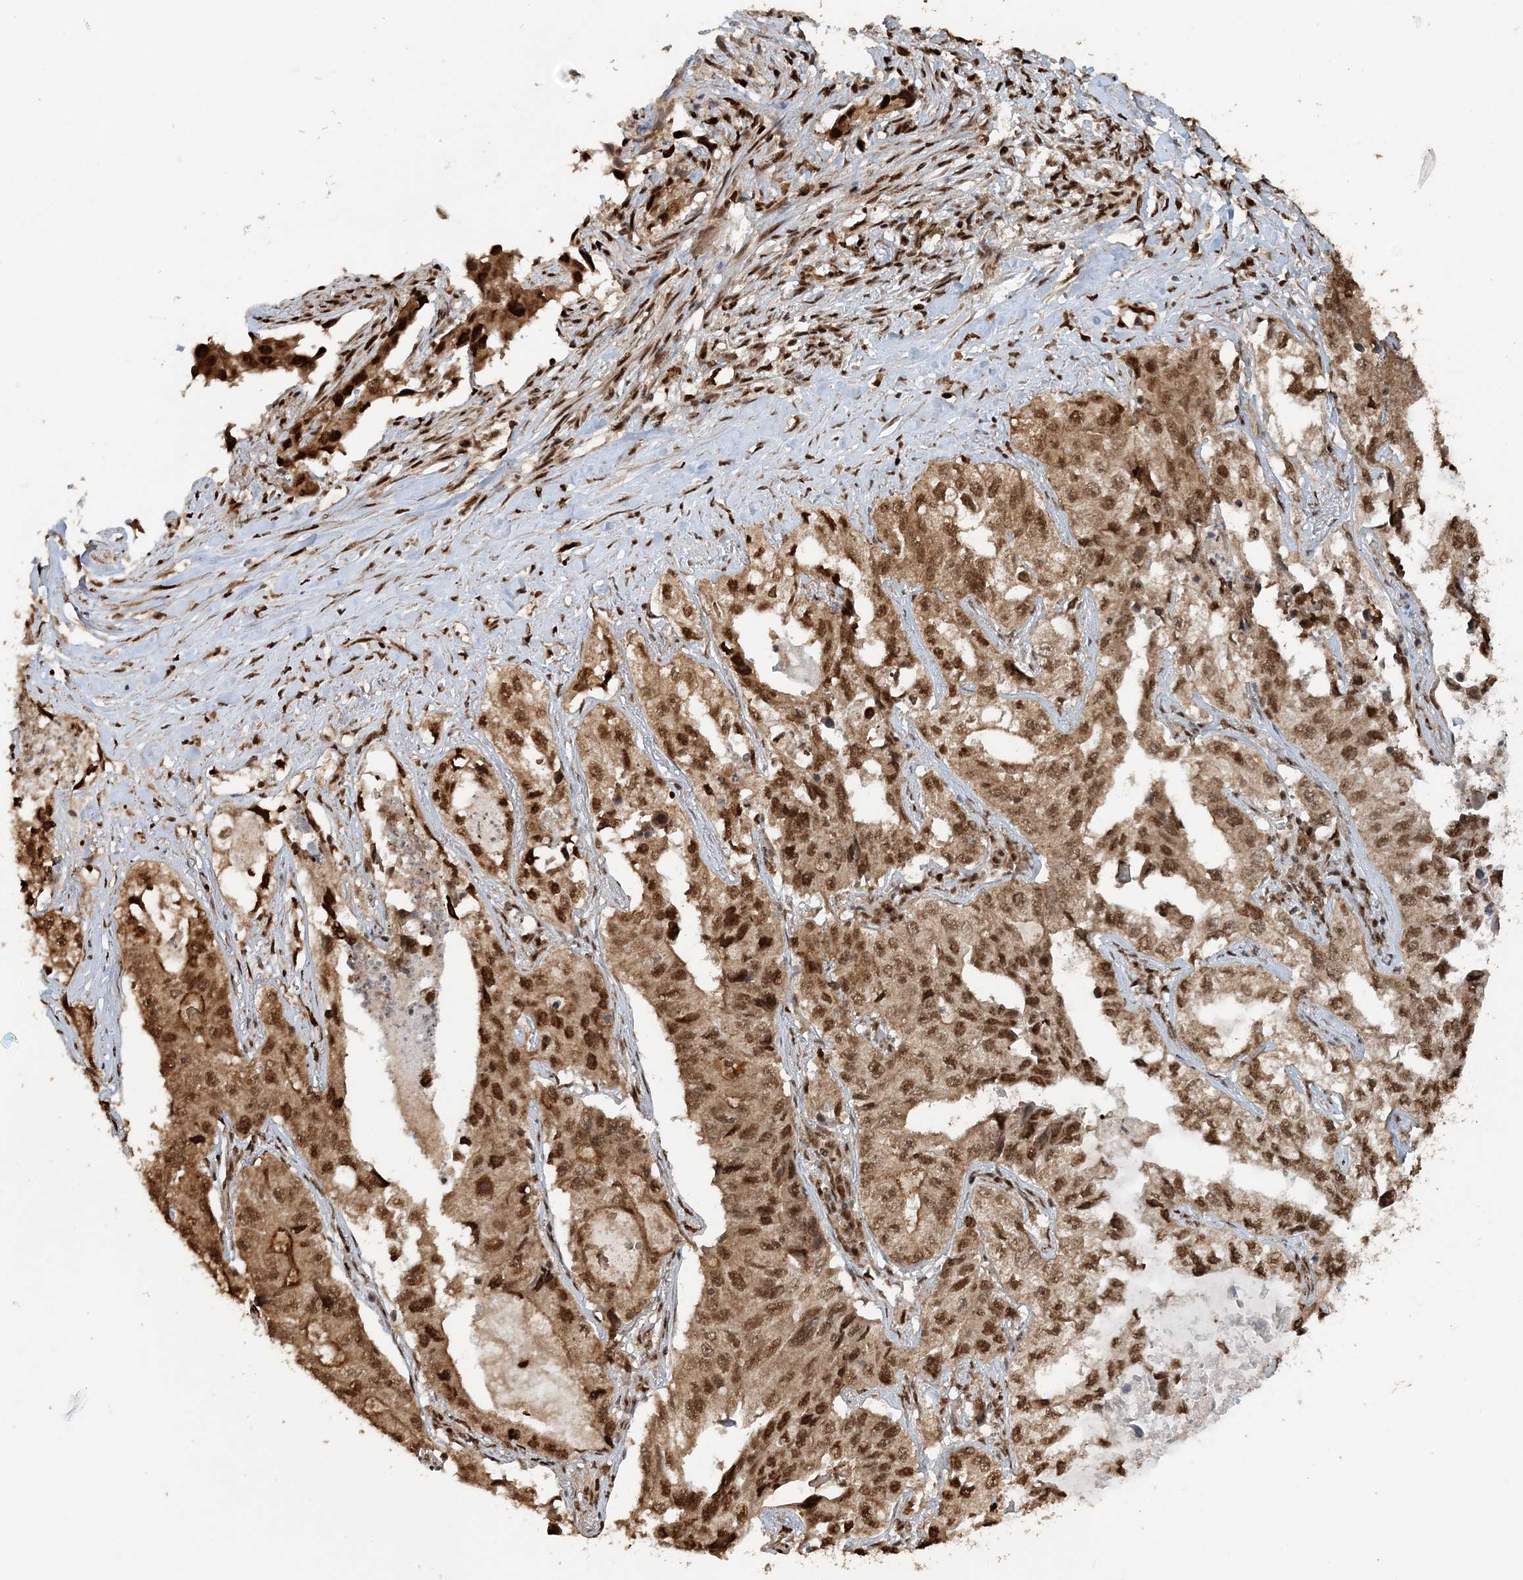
{"staining": {"intensity": "moderate", "quantity": ">75%", "location": "cytoplasmic/membranous,nuclear"}, "tissue": "lung cancer", "cell_type": "Tumor cells", "image_type": "cancer", "snomed": [{"axis": "morphology", "description": "Adenocarcinoma, NOS"}, {"axis": "topography", "description": "Lung"}], "caption": "There is medium levels of moderate cytoplasmic/membranous and nuclear expression in tumor cells of lung cancer, as demonstrated by immunohistochemical staining (brown color).", "gene": "ARHGAP35", "patient": {"sex": "female", "age": 51}}